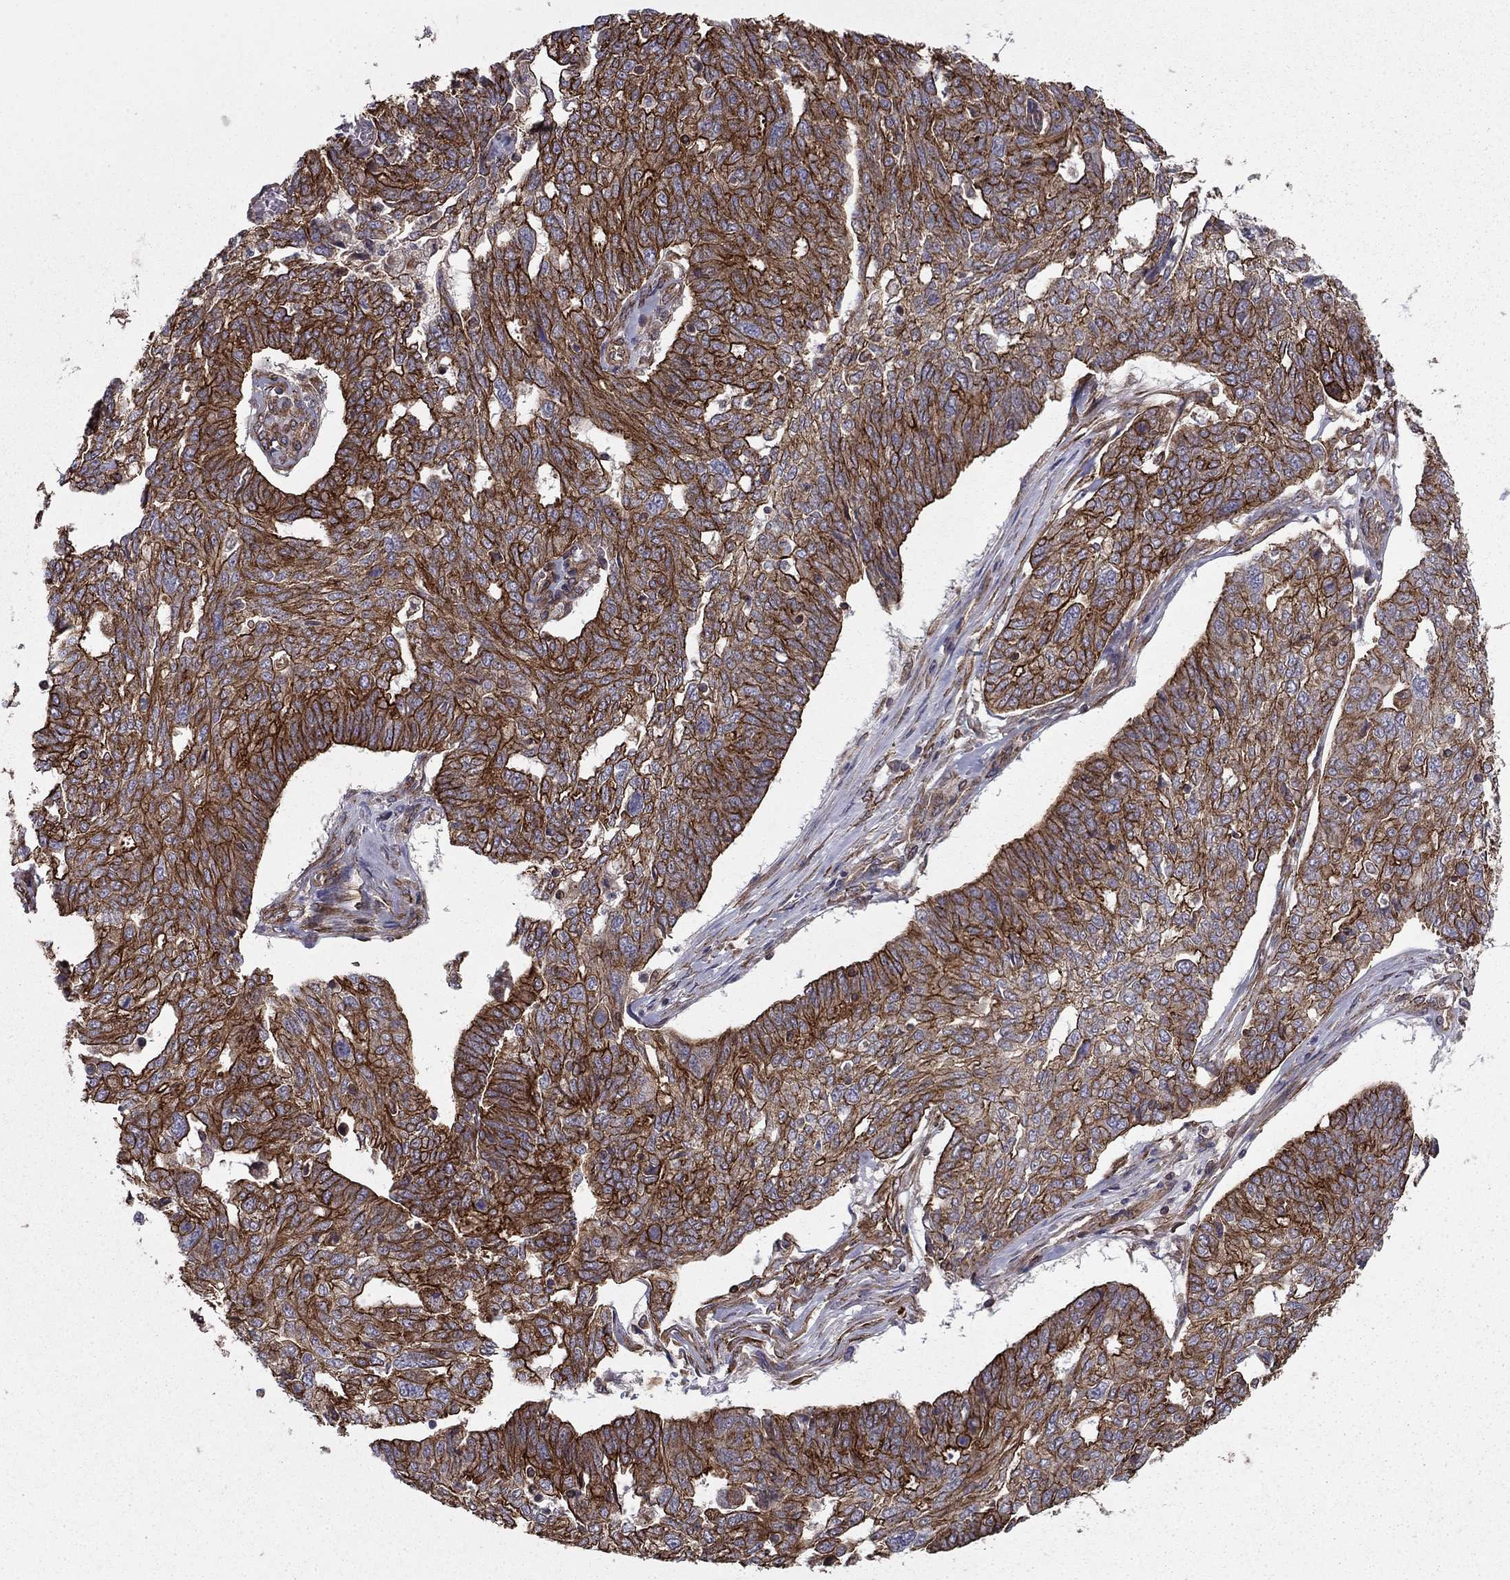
{"staining": {"intensity": "strong", "quantity": ">75%", "location": "cytoplasmic/membranous"}, "tissue": "ovarian cancer", "cell_type": "Tumor cells", "image_type": "cancer", "snomed": [{"axis": "morphology", "description": "Cystadenocarcinoma, serous, NOS"}, {"axis": "topography", "description": "Ovary"}], "caption": "Human ovarian serous cystadenocarcinoma stained with a protein marker displays strong staining in tumor cells.", "gene": "SHMT1", "patient": {"sex": "female", "age": 67}}